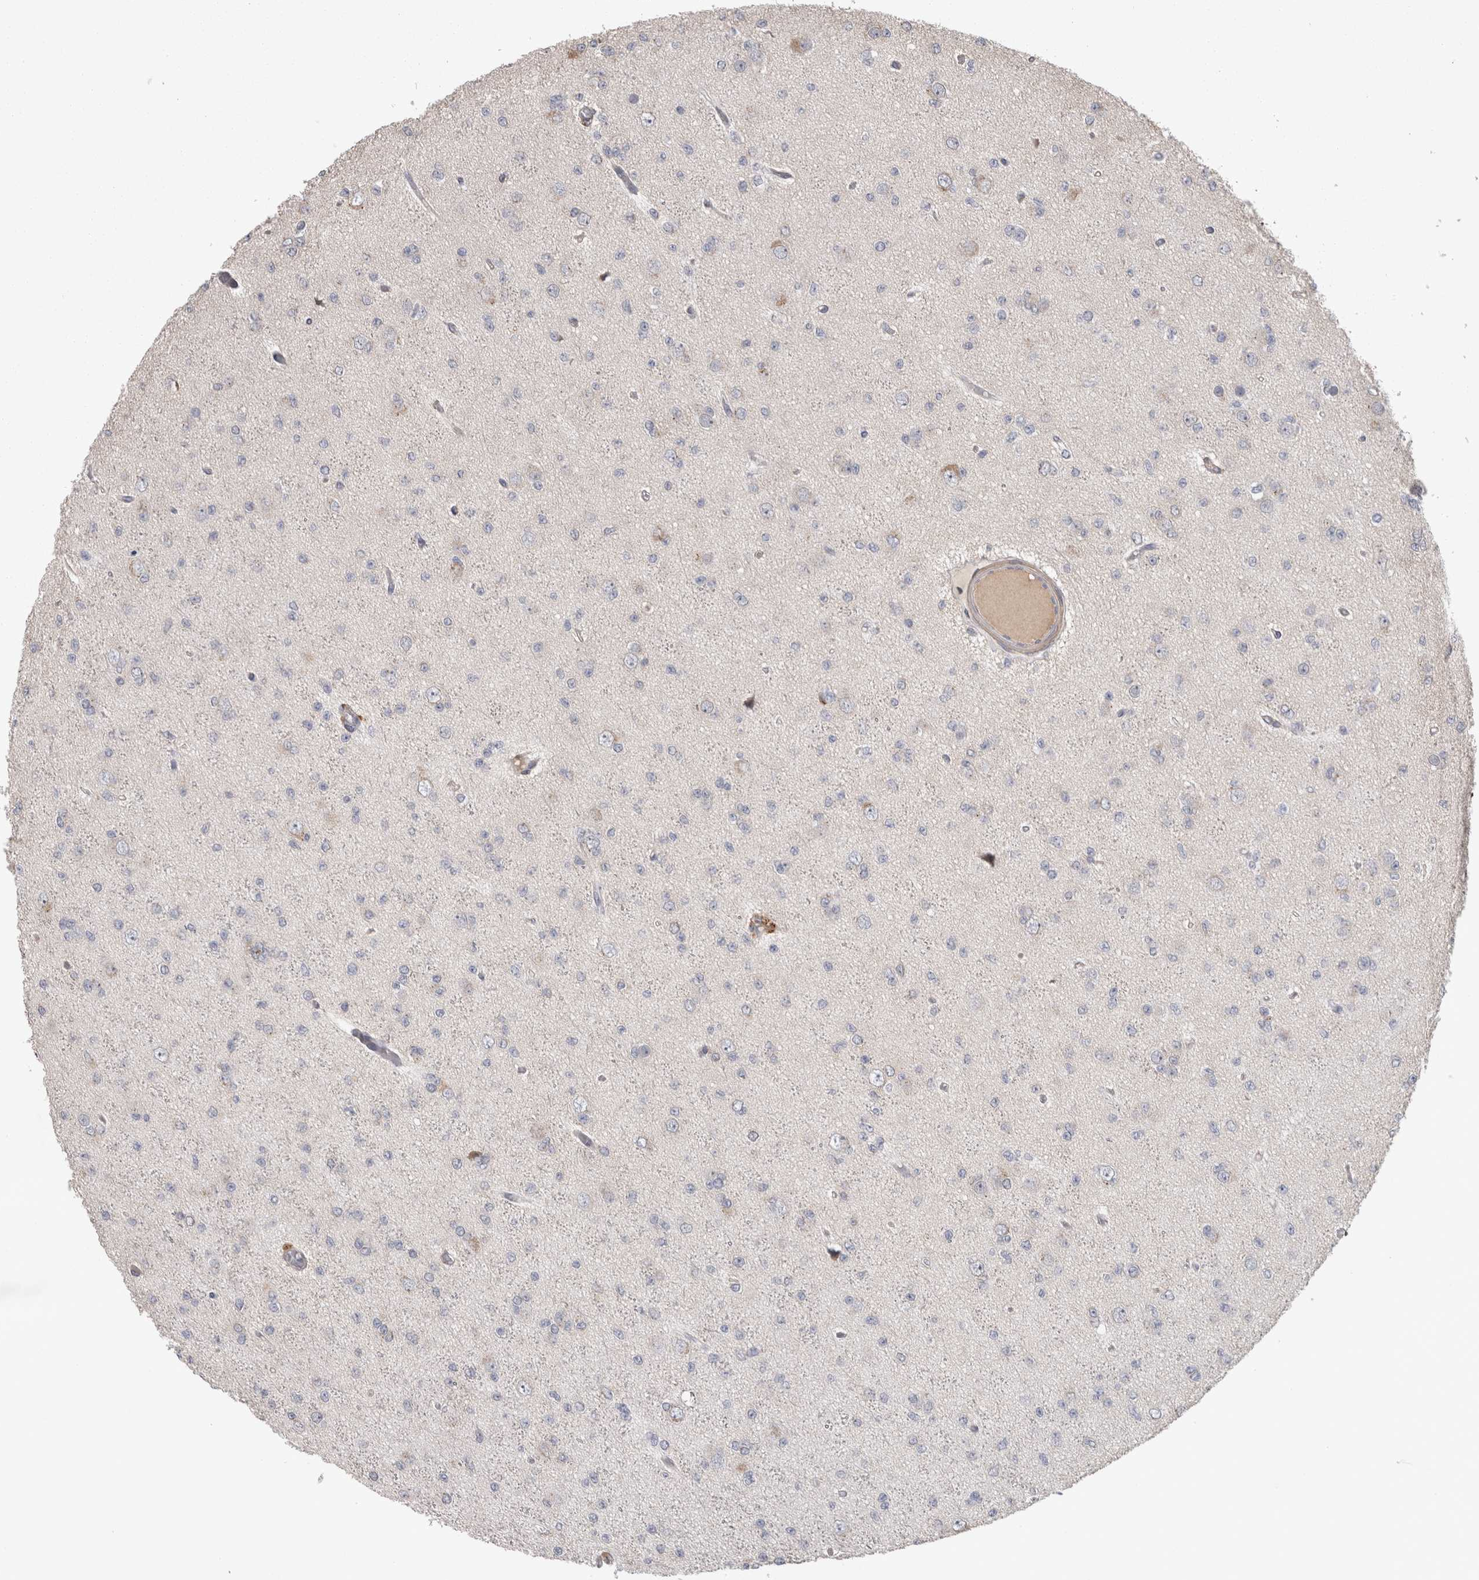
{"staining": {"intensity": "negative", "quantity": "none", "location": "none"}, "tissue": "glioma", "cell_type": "Tumor cells", "image_type": "cancer", "snomed": [{"axis": "morphology", "description": "Glioma, malignant, Low grade"}, {"axis": "topography", "description": "Brain"}], "caption": "The IHC histopathology image has no significant positivity in tumor cells of glioma tissue.", "gene": "STC1", "patient": {"sex": "female", "age": 22}}